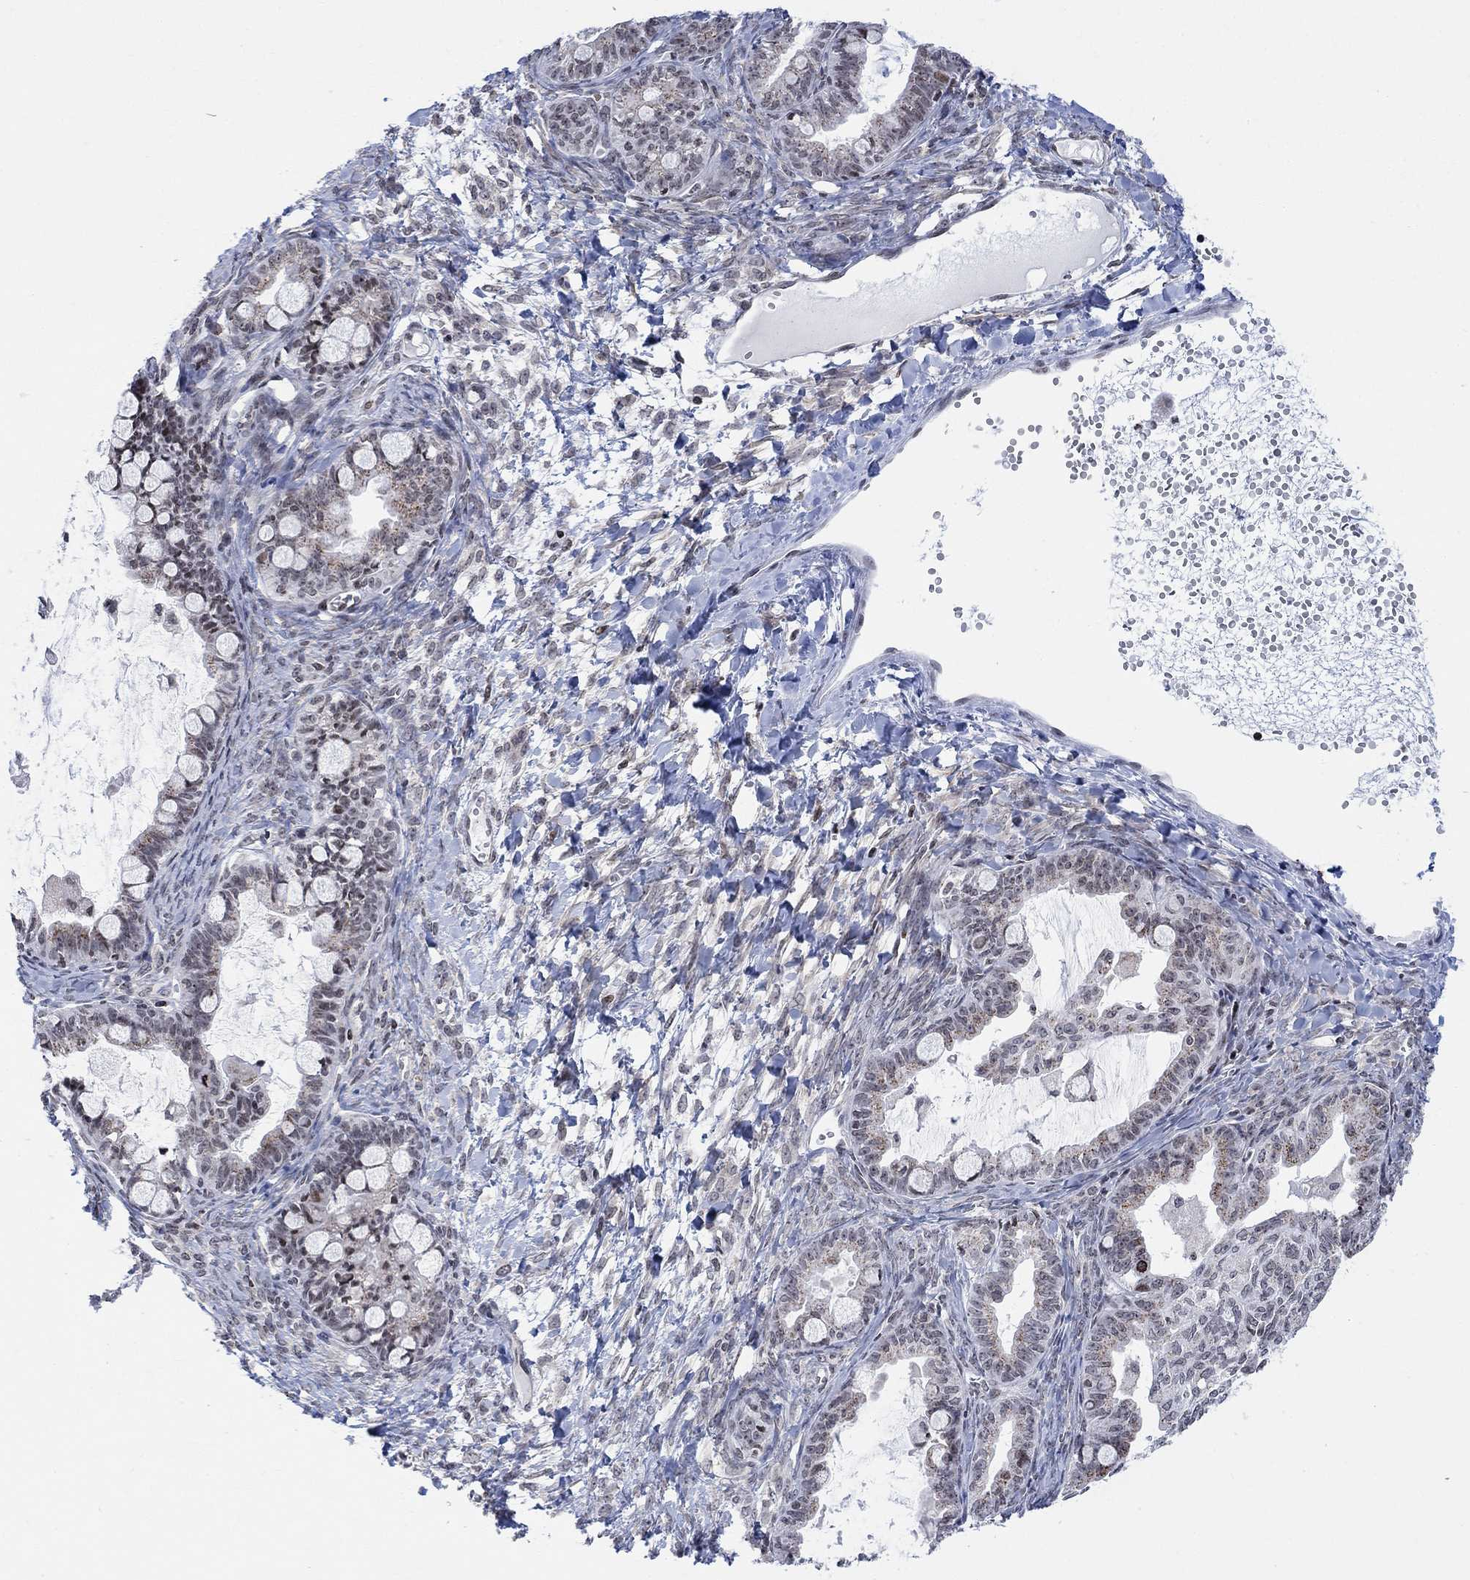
{"staining": {"intensity": "moderate", "quantity": "25%-75%", "location": "cytoplasmic/membranous"}, "tissue": "ovarian cancer", "cell_type": "Tumor cells", "image_type": "cancer", "snomed": [{"axis": "morphology", "description": "Cystadenocarcinoma, mucinous, NOS"}, {"axis": "topography", "description": "Ovary"}], "caption": "Immunohistochemical staining of human mucinous cystadenocarcinoma (ovarian) demonstrates medium levels of moderate cytoplasmic/membranous staining in approximately 25%-75% of tumor cells.", "gene": "ABHD14A", "patient": {"sex": "female", "age": 63}}